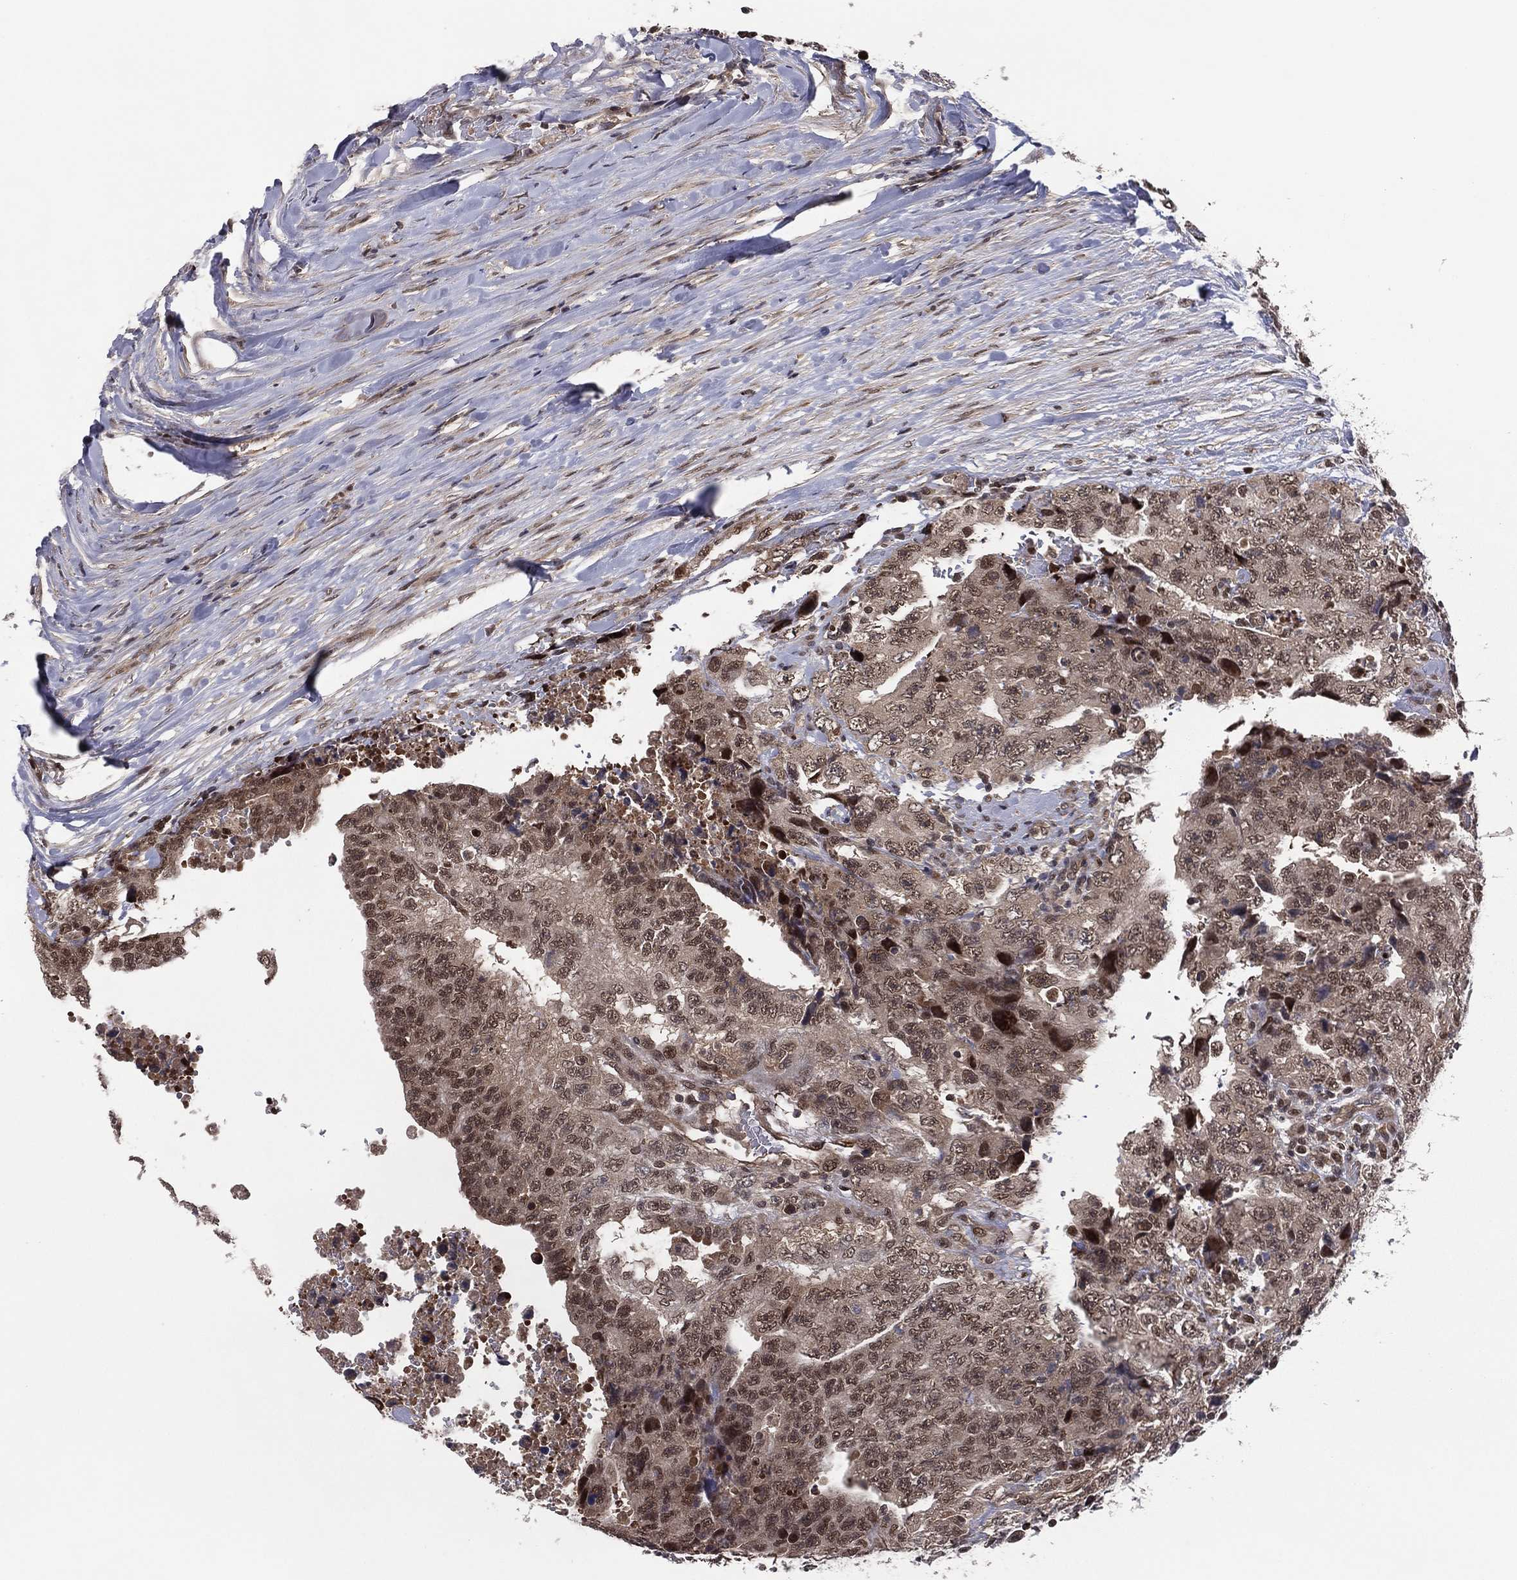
{"staining": {"intensity": "moderate", "quantity": "25%-75%", "location": "cytoplasmic/membranous,nuclear"}, "tissue": "testis cancer", "cell_type": "Tumor cells", "image_type": "cancer", "snomed": [{"axis": "morphology", "description": "Carcinoma, Embryonal, NOS"}, {"axis": "topography", "description": "Testis"}], "caption": "Tumor cells reveal medium levels of moderate cytoplasmic/membranous and nuclear positivity in approximately 25%-75% of cells in embryonal carcinoma (testis).", "gene": "ICOSLG", "patient": {"sex": "male", "age": 24}}